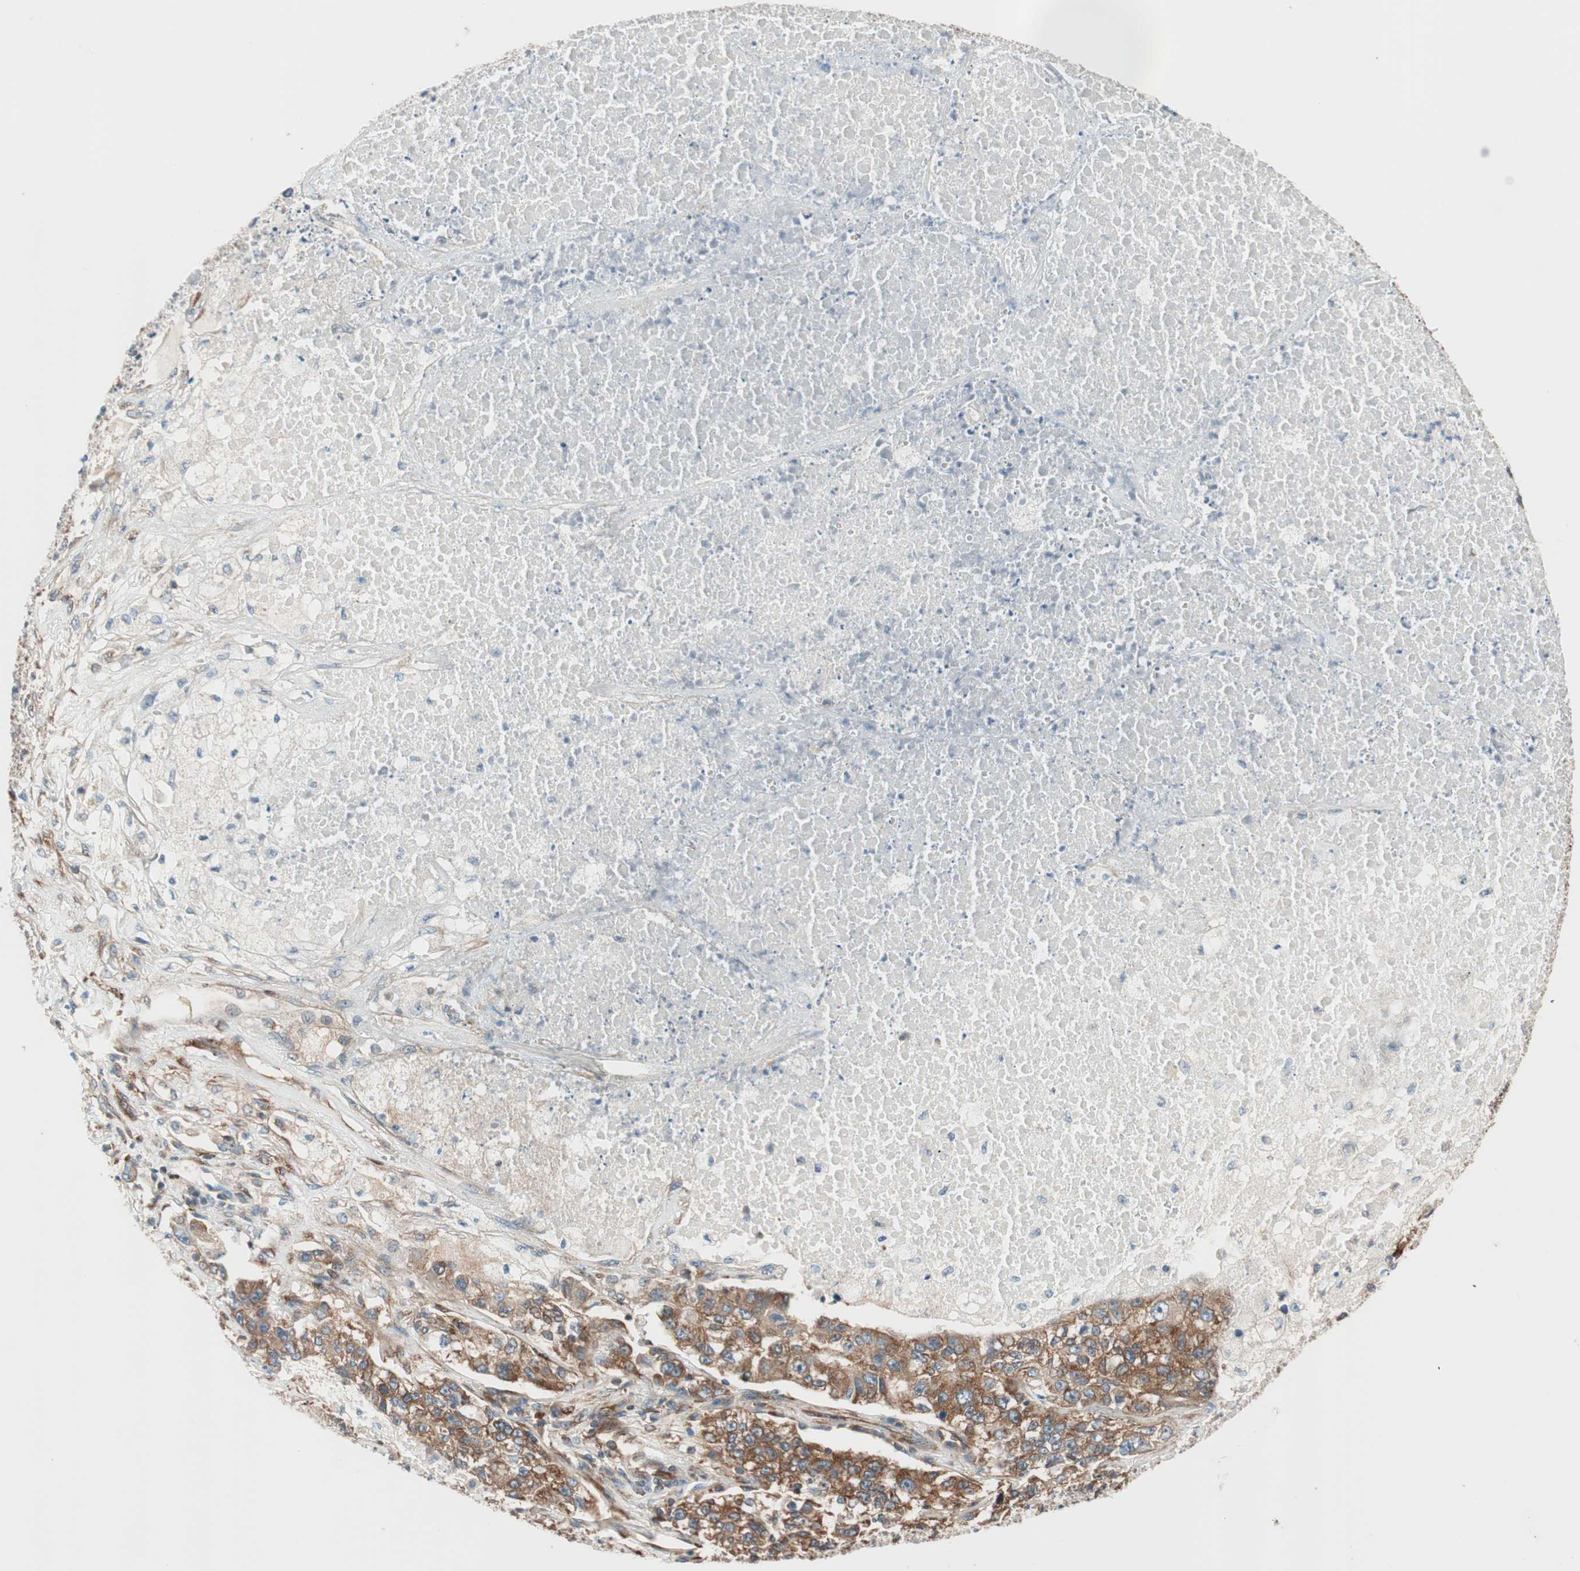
{"staining": {"intensity": "strong", "quantity": ">75%", "location": "cytoplasmic/membranous"}, "tissue": "lung cancer", "cell_type": "Tumor cells", "image_type": "cancer", "snomed": [{"axis": "morphology", "description": "Adenocarcinoma, NOS"}, {"axis": "topography", "description": "Lung"}], "caption": "High-power microscopy captured an immunohistochemistry (IHC) photomicrograph of lung cancer (adenocarcinoma), revealing strong cytoplasmic/membranous positivity in about >75% of tumor cells.", "gene": "WASL", "patient": {"sex": "male", "age": 49}}